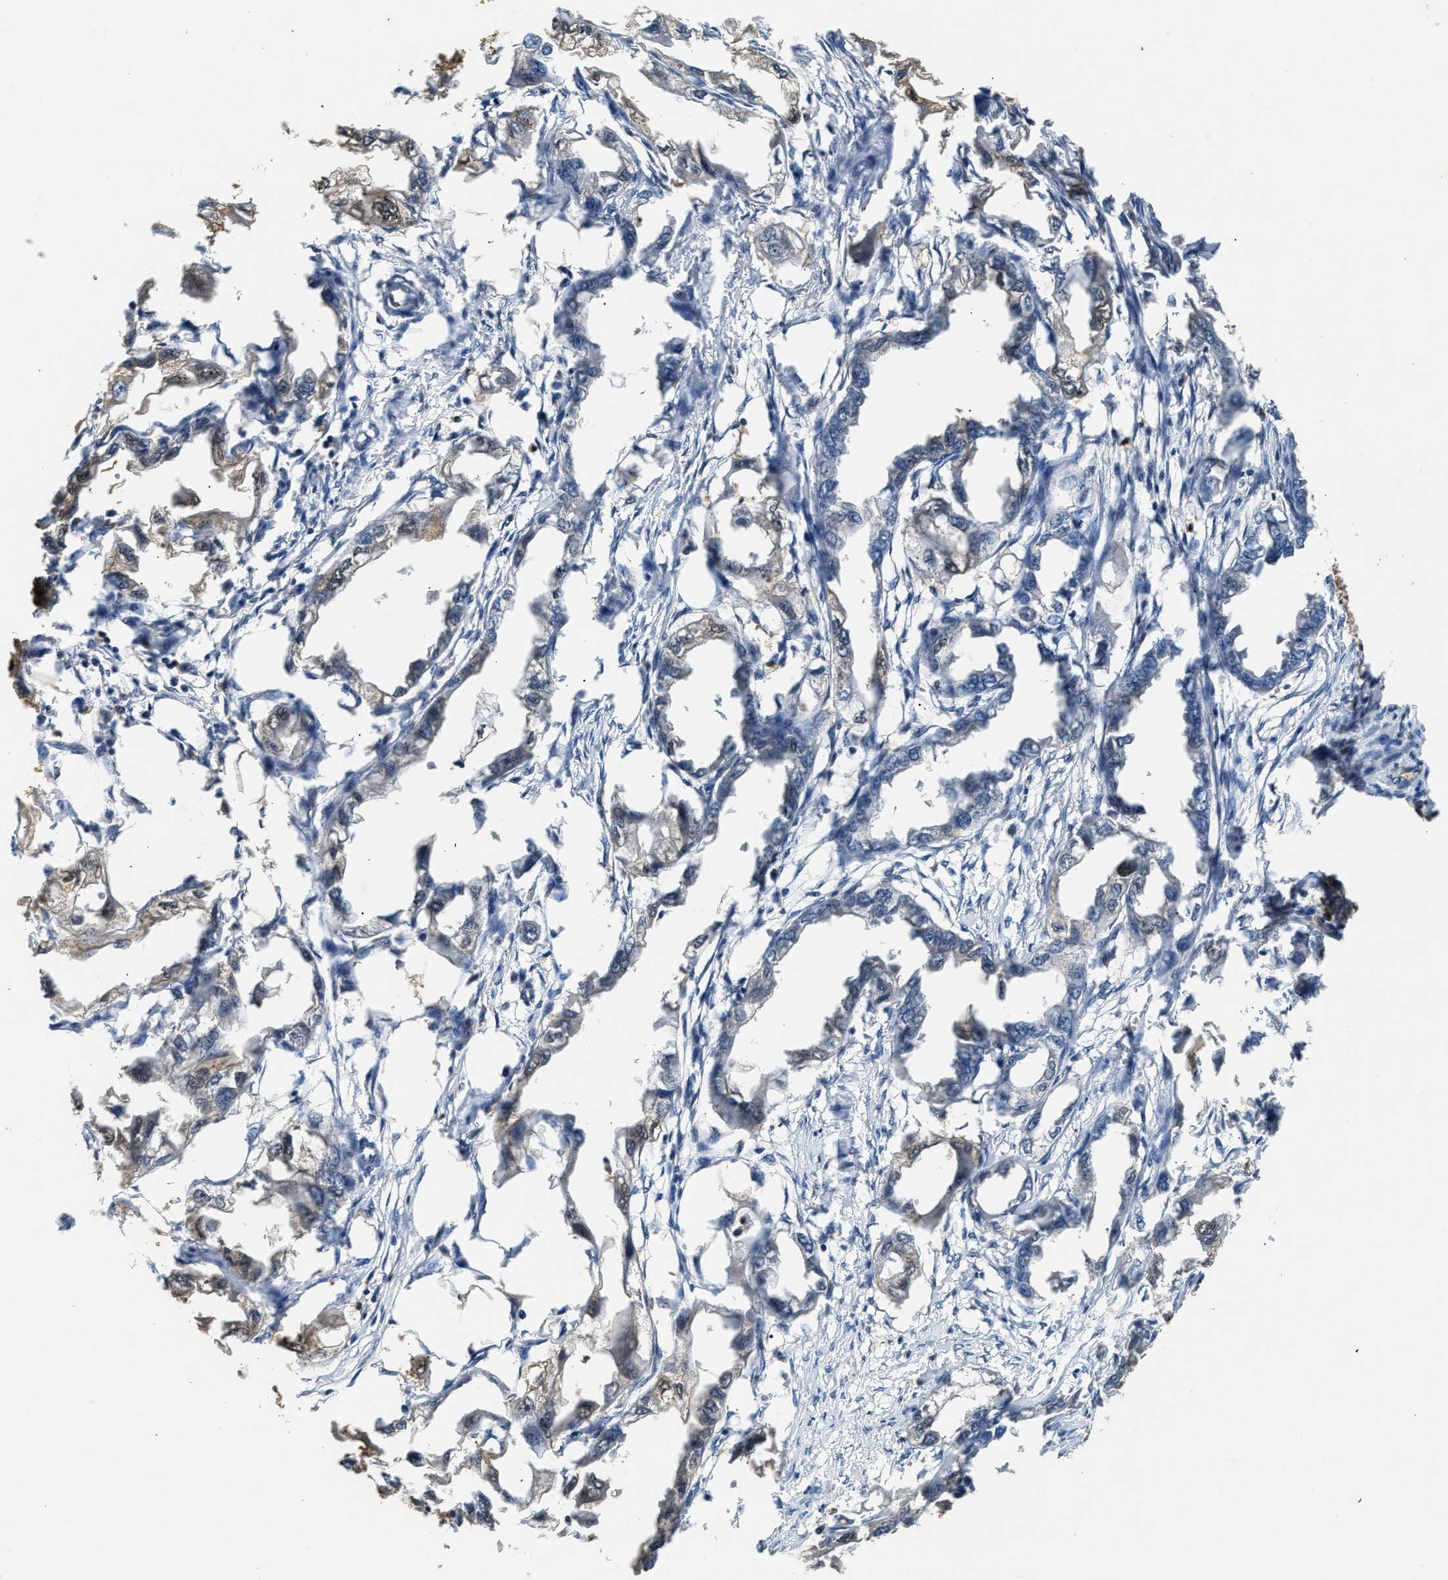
{"staining": {"intensity": "weak", "quantity": "25%-75%", "location": "cytoplasmic/membranous"}, "tissue": "endometrial cancer", "cell_type": "Tumor cells", "image_type": "cancer", "snomed": [{"axis": "morphology", "description": "Adenocarcinoma, NOS"}, {"axis": "topography", "description": "Endometrium"}], "caption": "A brown stain shows weak cytoplasmic/membranous staining of a protein in human endometrial cancer tumor cells.", "gene": "CHUK", "patient": {"sex": "female", "age": 67}}